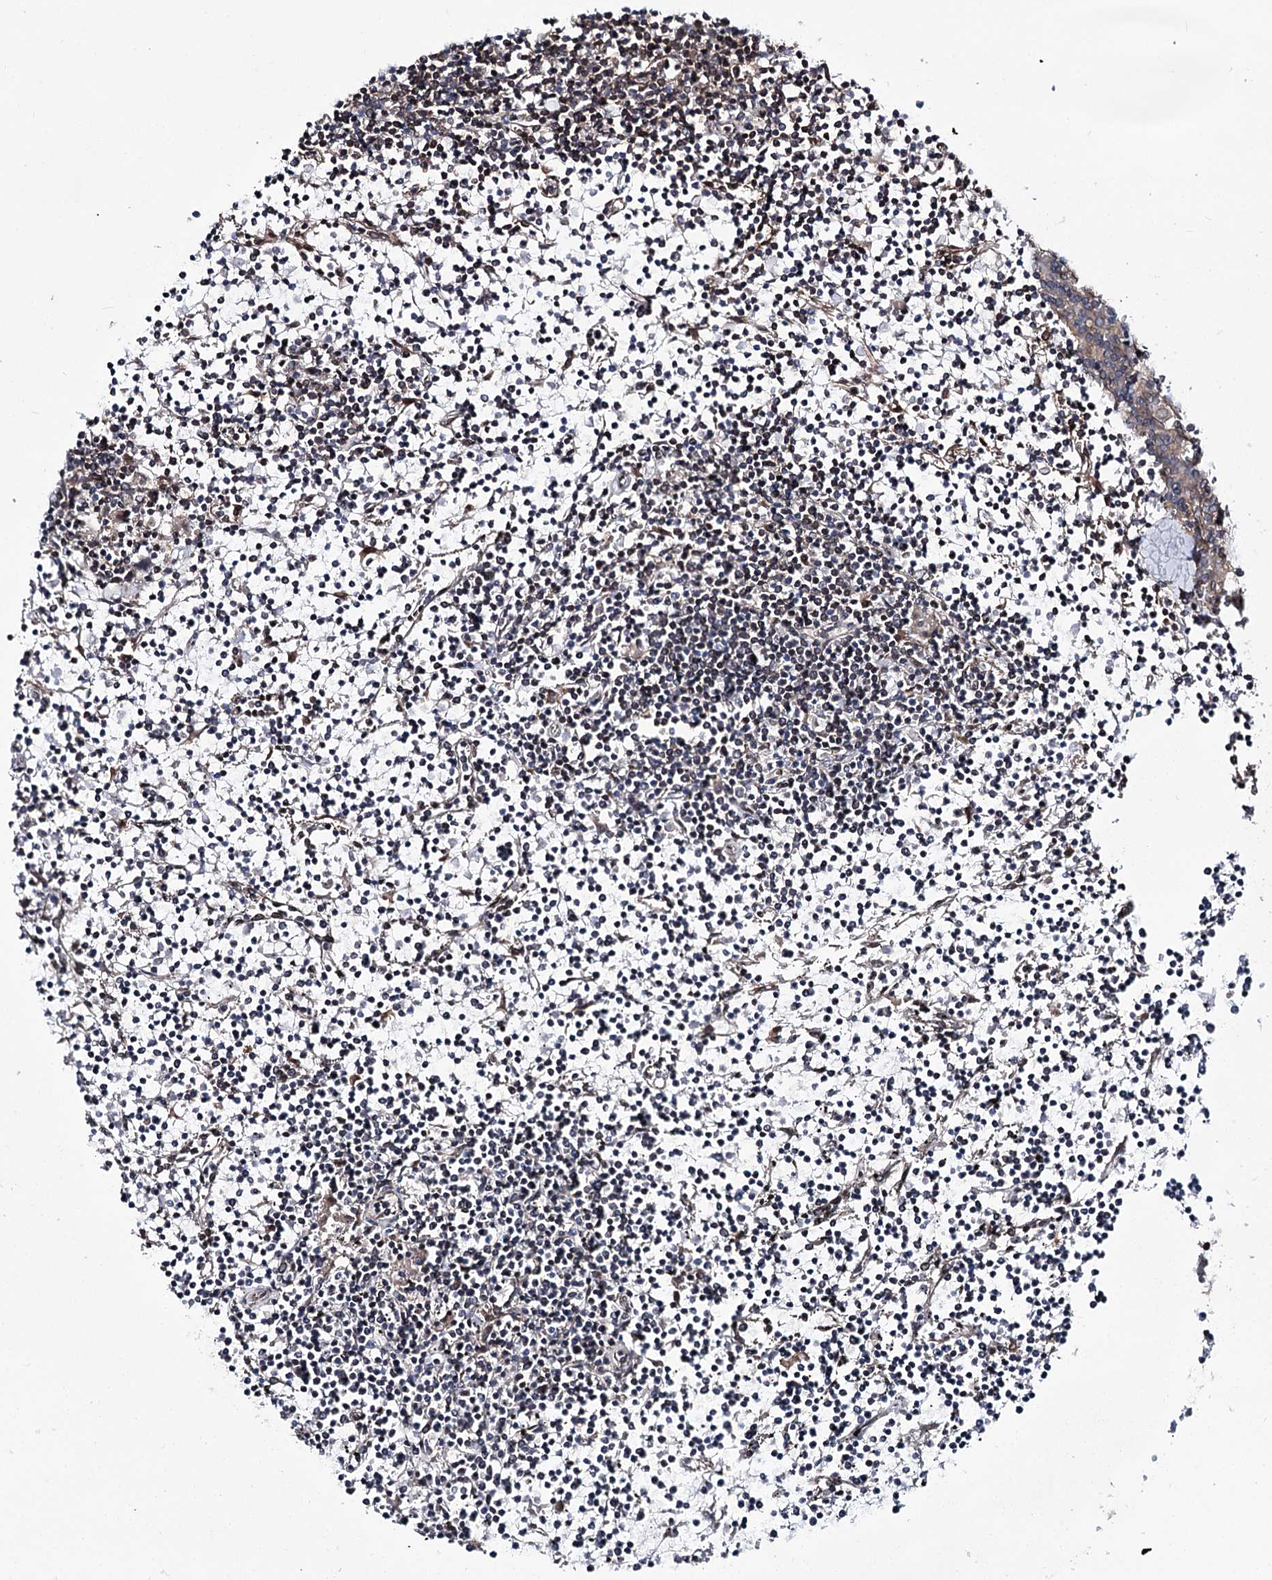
{"staining": {"intensity": "negative", "quantity": "none", "location": "none"}, "tissue": "lymphoma", "cell_type": "Tumor cells", "image_type": "cancer", "snomed": [{"axis": "morphology", "description": "Malignant lymphoma, non-Hodgkin's type, Low grade"}, {"axis": "topography", "description": "Spleen"}], "caption": "IHC of human low-grade malignant lymphoma, non-Hodgkin's type shows no positivity in tumor cells.", "gene": "FGFR1OP2", "patient": {"sex": "female", "age": 19}}